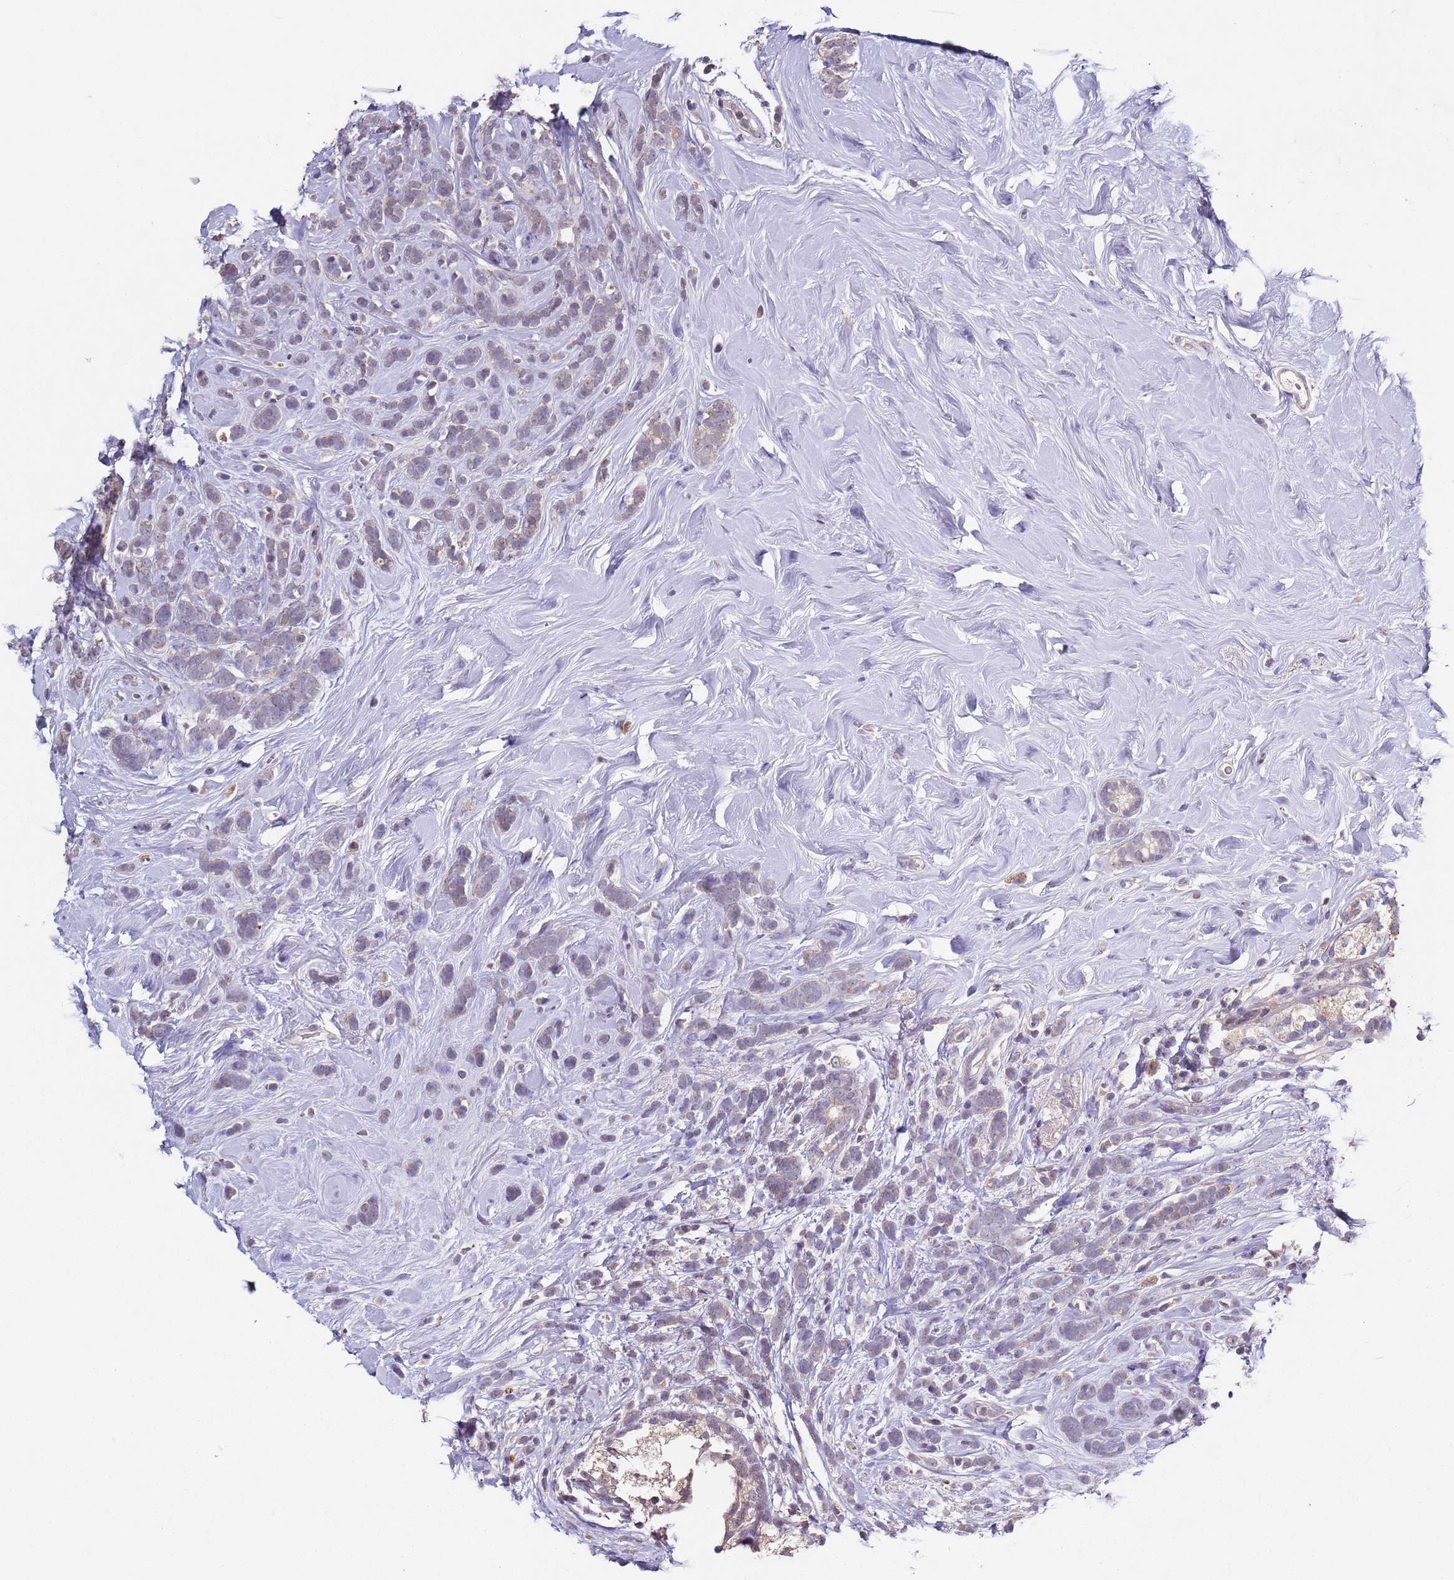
{"staining": {"intensity": "weak", "quantity": "<25%", "location": "cytoplasmic/membranous"}, "tissue": "breast cancer", "cell_type": "Tumor cells", "image_type": "cancer", "snomed": [{"axis": "morphology", "description": "Lobular carcinoma"}, {"axis": "topography", "description": "Breast"}], "caption": "Tumor cells show no significant protein positivity in lobular carcinoma (breast).", "gene": "NRDE2", "patient": {"sex": "female", "age": 58}}